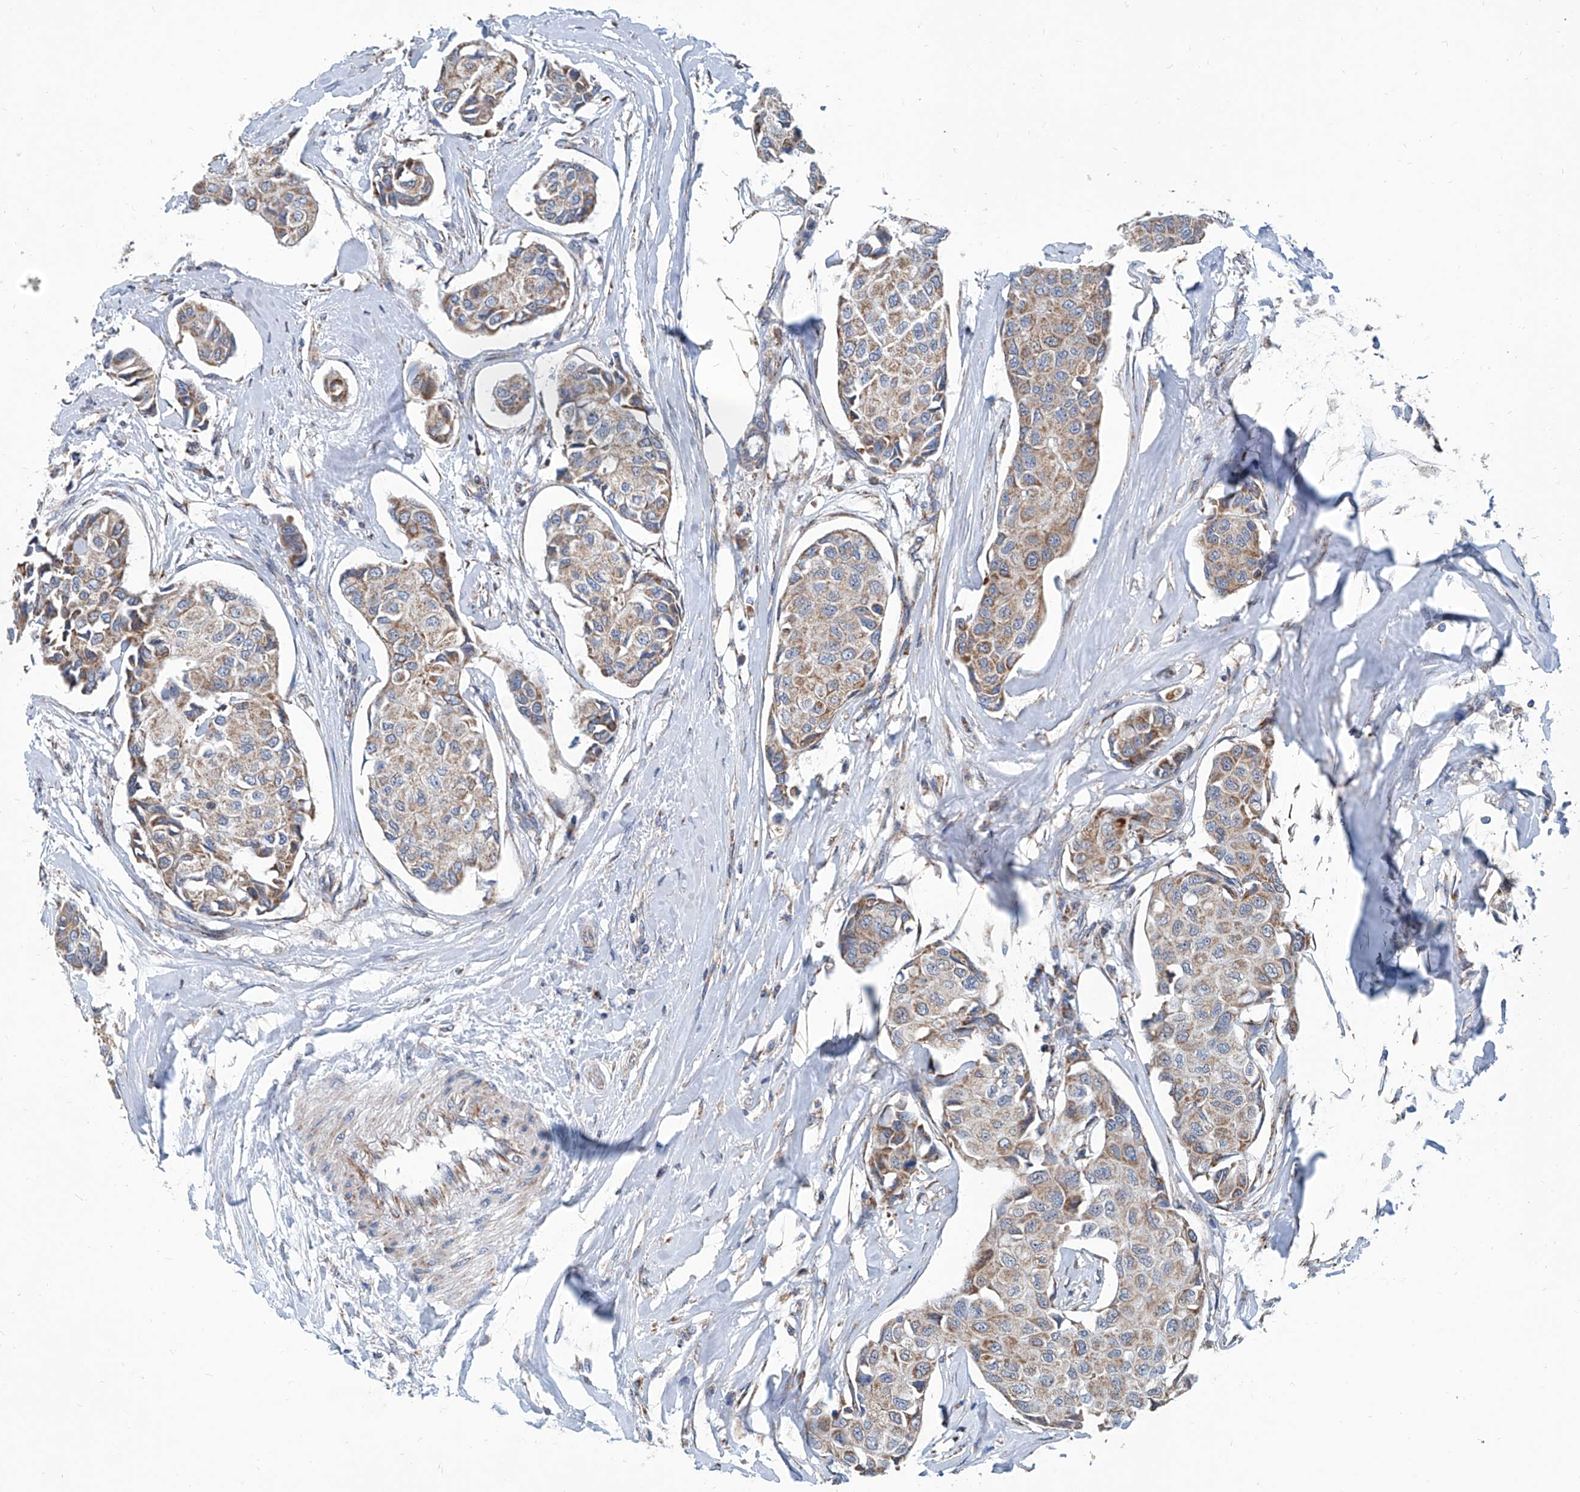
{"staining": {"intensity": "moderate", "quantity": ">75%", "location": "cytoplasmic/membranous"}, "tissue": "breast cancer", "cell_type": "Tumor cells", "image_type": "cancer", "snomed": [{"axis": "morphology", "description": "Duct carcinoma"}, {"axis": "topography", "description": "Breast"}], "caption": "Immunohistochemistry staining of breast cancer, which exhibits medium levels of moderate cytoplasmic/membranous staining in about >75% of tumor cells indicating moderate cytoplasmic/membranous protein staining. The staining was performed using DAB (3,3'-diaminobenzidine) (brown) for protein detection and nuclei were counterstained in hematoxylin (blue).", "gene": "USP48", "patient": {"sex": "female", "age": 80}}